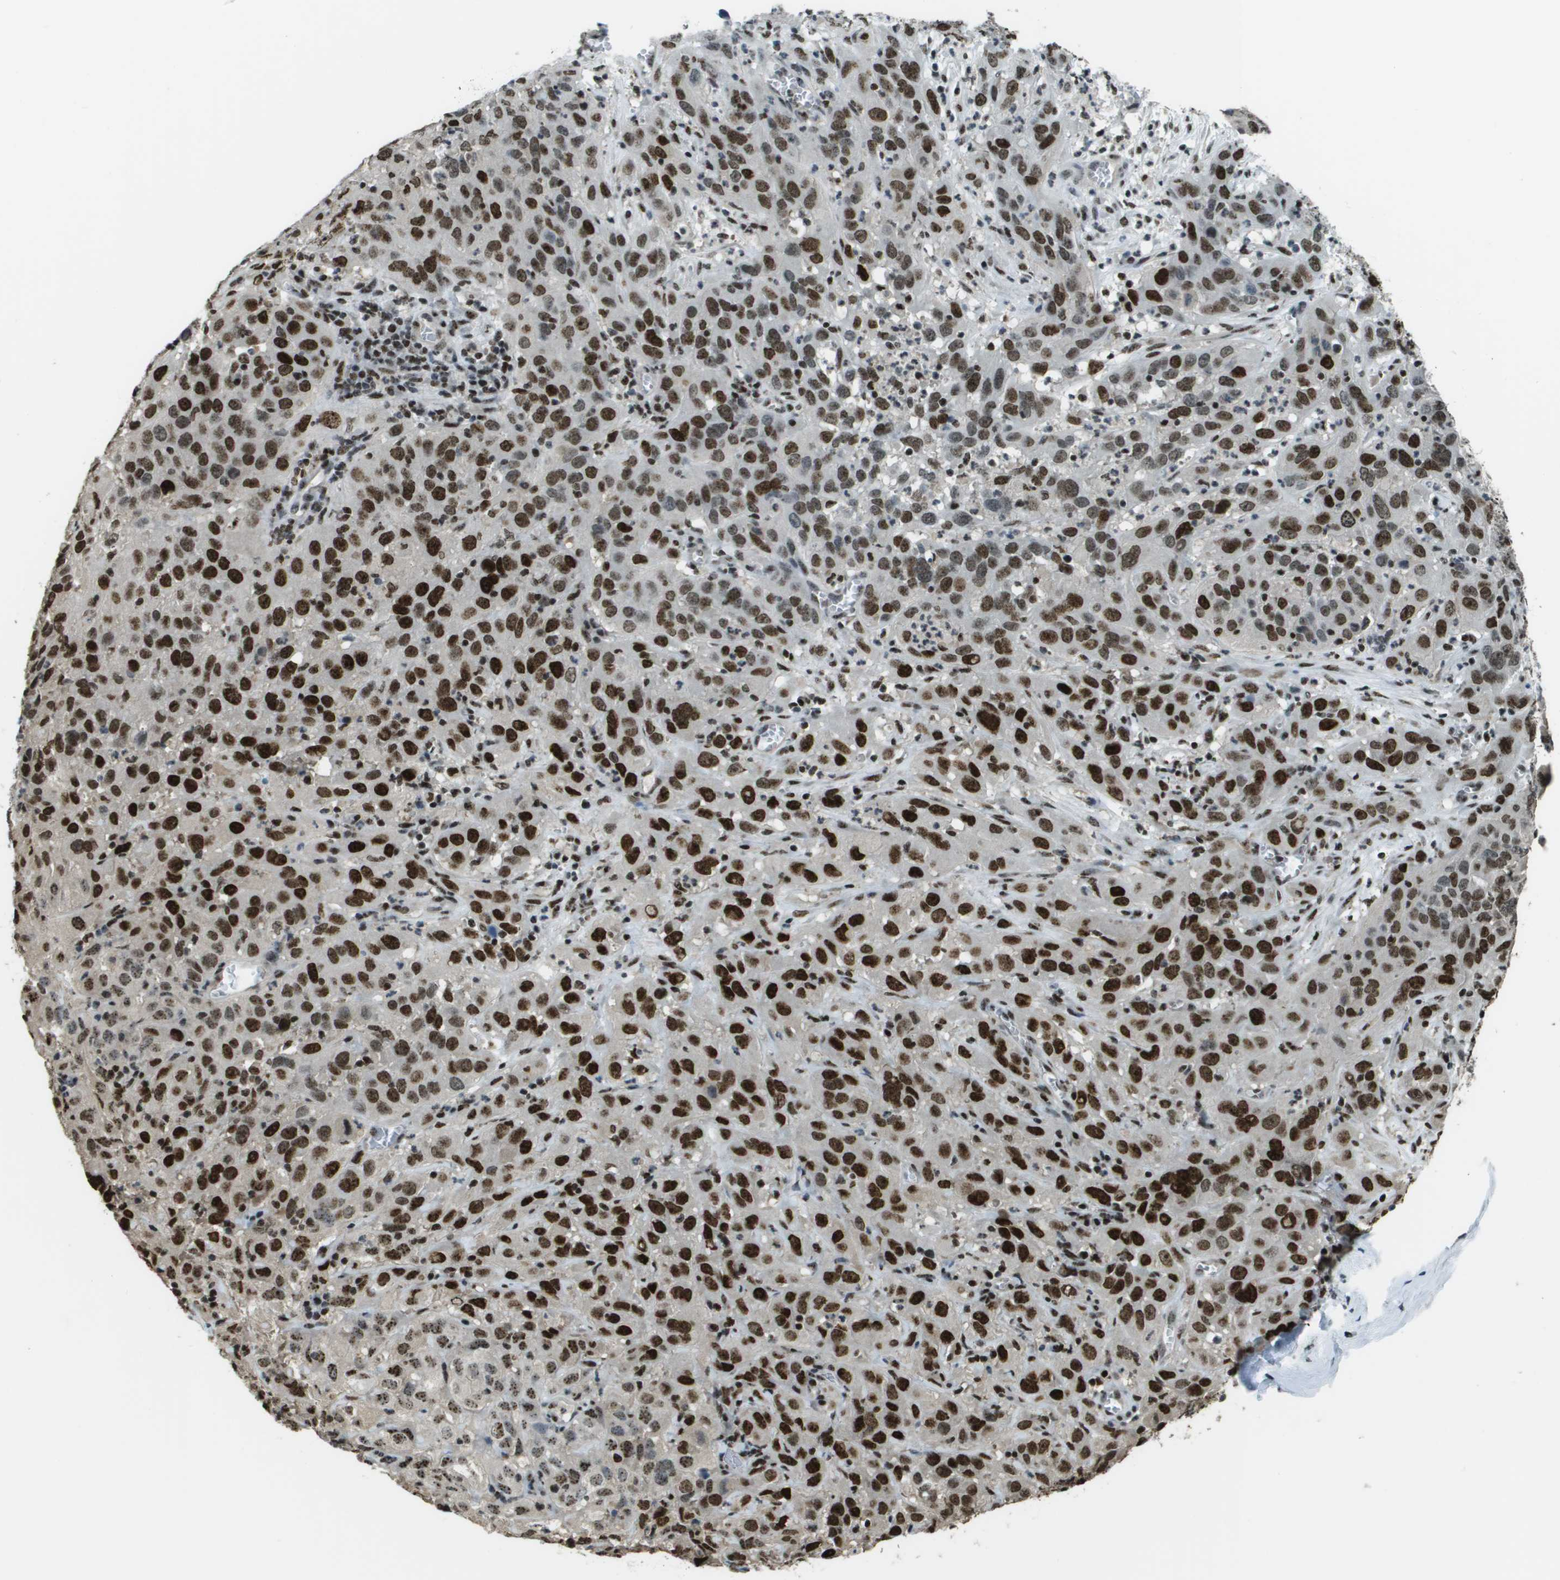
{"staining": {"intensity": "strong", "quantity": ">75%", "location": "nuclear"}, "tissue": "cervical cancer", "cell_type": "Tumor cells", "image_type": "cancer", "snomed": [{"axis": "morphology", "description": "Squamous cell carcinoma, NOS"}, {"axis": "topography", "description": "Cervix"}], "caption": "Brown immunohistochemical staining in cervical squamous cell carcinoma demonstrates strong nuclear positivity in about >75% of tumor cells.", "gene": "SP100", "patient": {"sex": "female", "age": 32}}